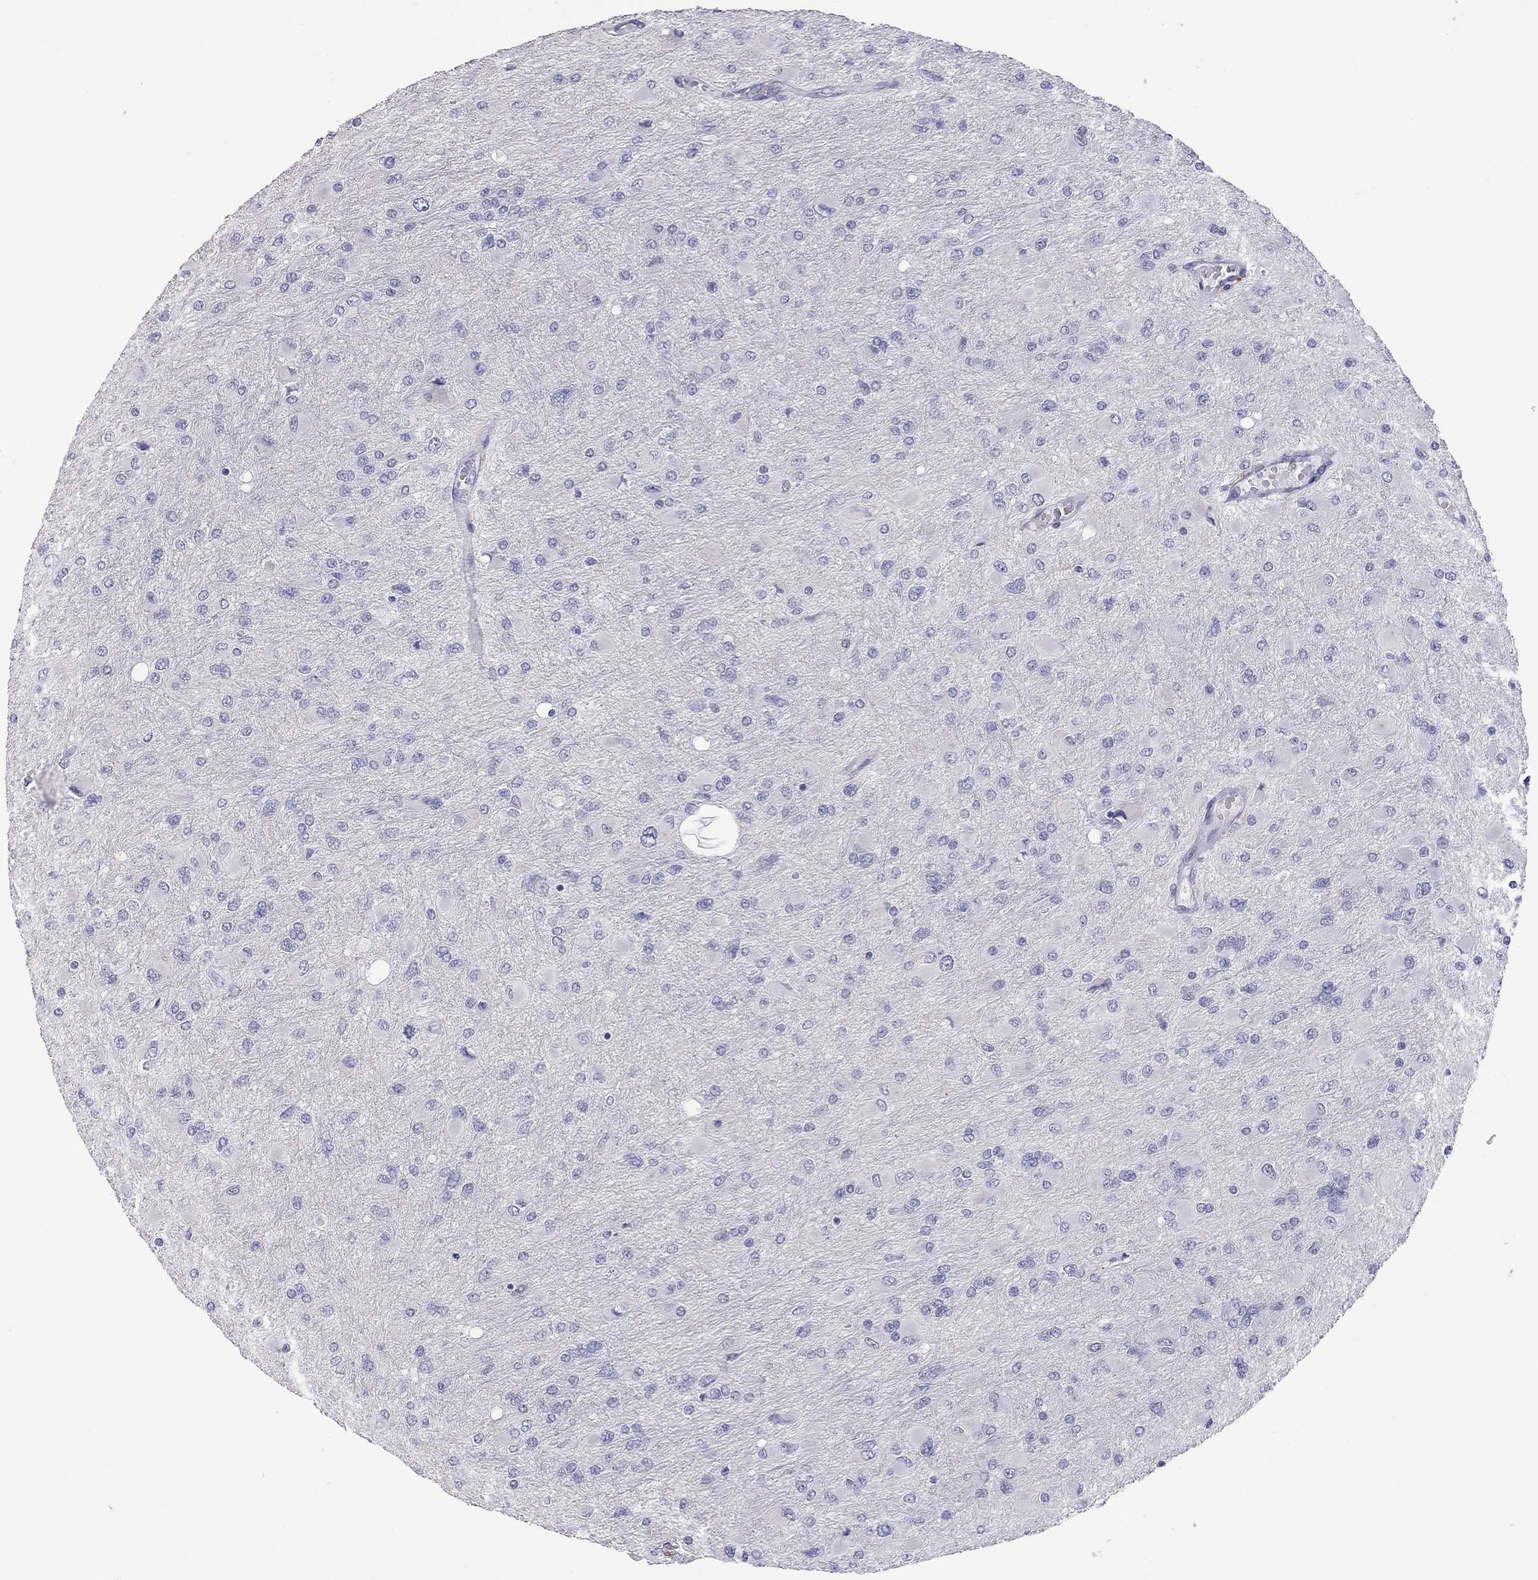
{"staining": {"intensity": "negative", "quantity": "none", "location": "none"}, "tissue": "glioma", "cell_type": "Tumor cells", "image_type": "cancer", "snomed": [{"axis": "morphology", "description": "Glioma, malignant, High grade"}, {"axis": "topography", "description": "Cerebral cortex"}], "caption": "IHC of human glioma demonstrates no staining in tumor cells.", "gene": "SLAMF1", "patient": {"sex": "female", "age": 36}}